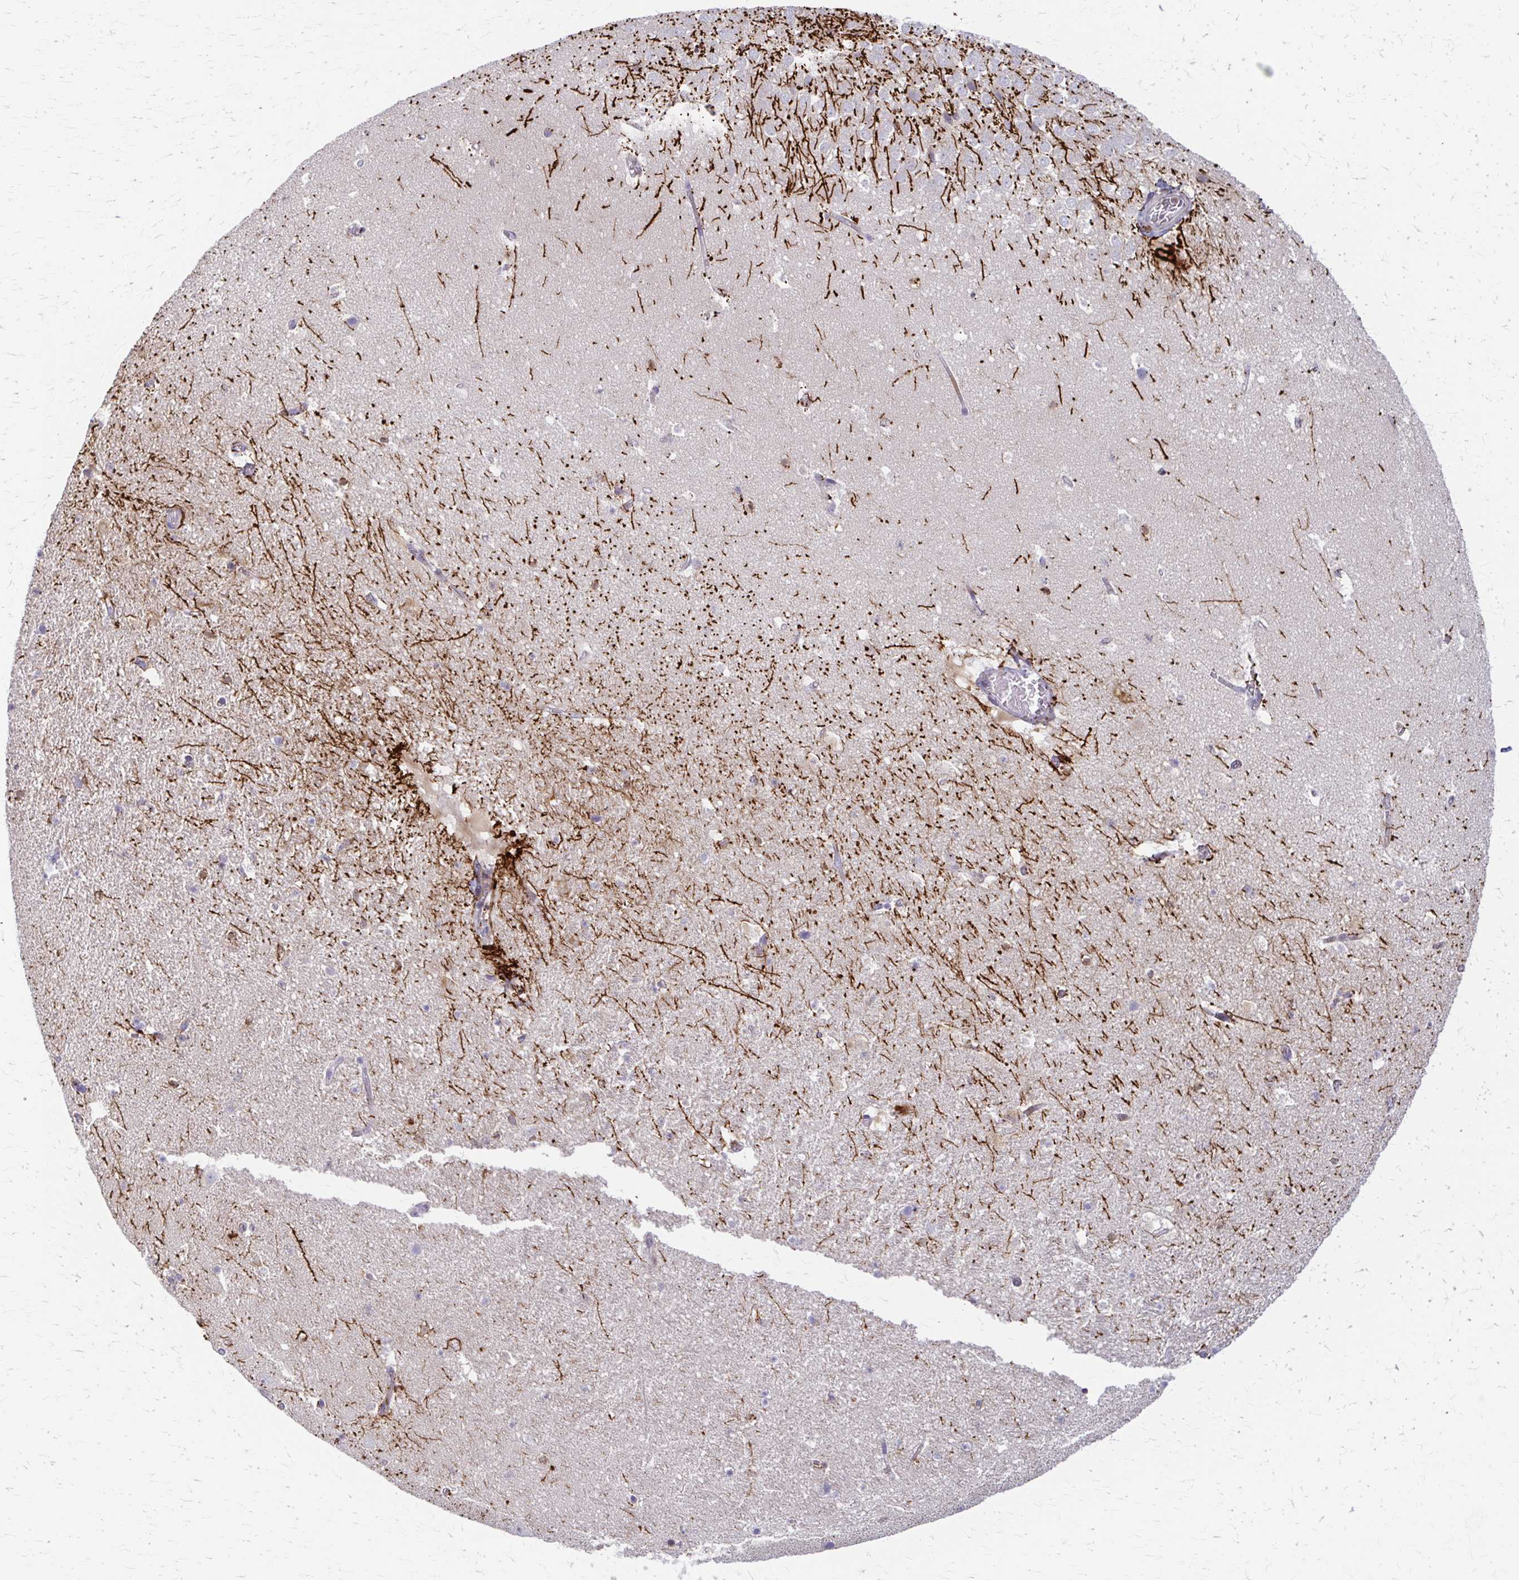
{"staining": {"intensity": "negative", "quantity": "none", "location": "none"}, "tissue": "hippocampus", "cell_type": "Glial cells", "image_type": "normal", "snomed": [{"axis": "morphology", "description": "Normal tissue, NOS"}, {"axis": "topography", "description": "Hippocampus"}], "caption": "DAB immunohistochemical staining of benign human hippocampus displays no significant expression in glial cells. (DAB (3,3'-diaminobenzidine) IHC with hematoxylin counter stain).", "gene": "ARHGAP35", "patient": {"sex": "female", "age": 42}}